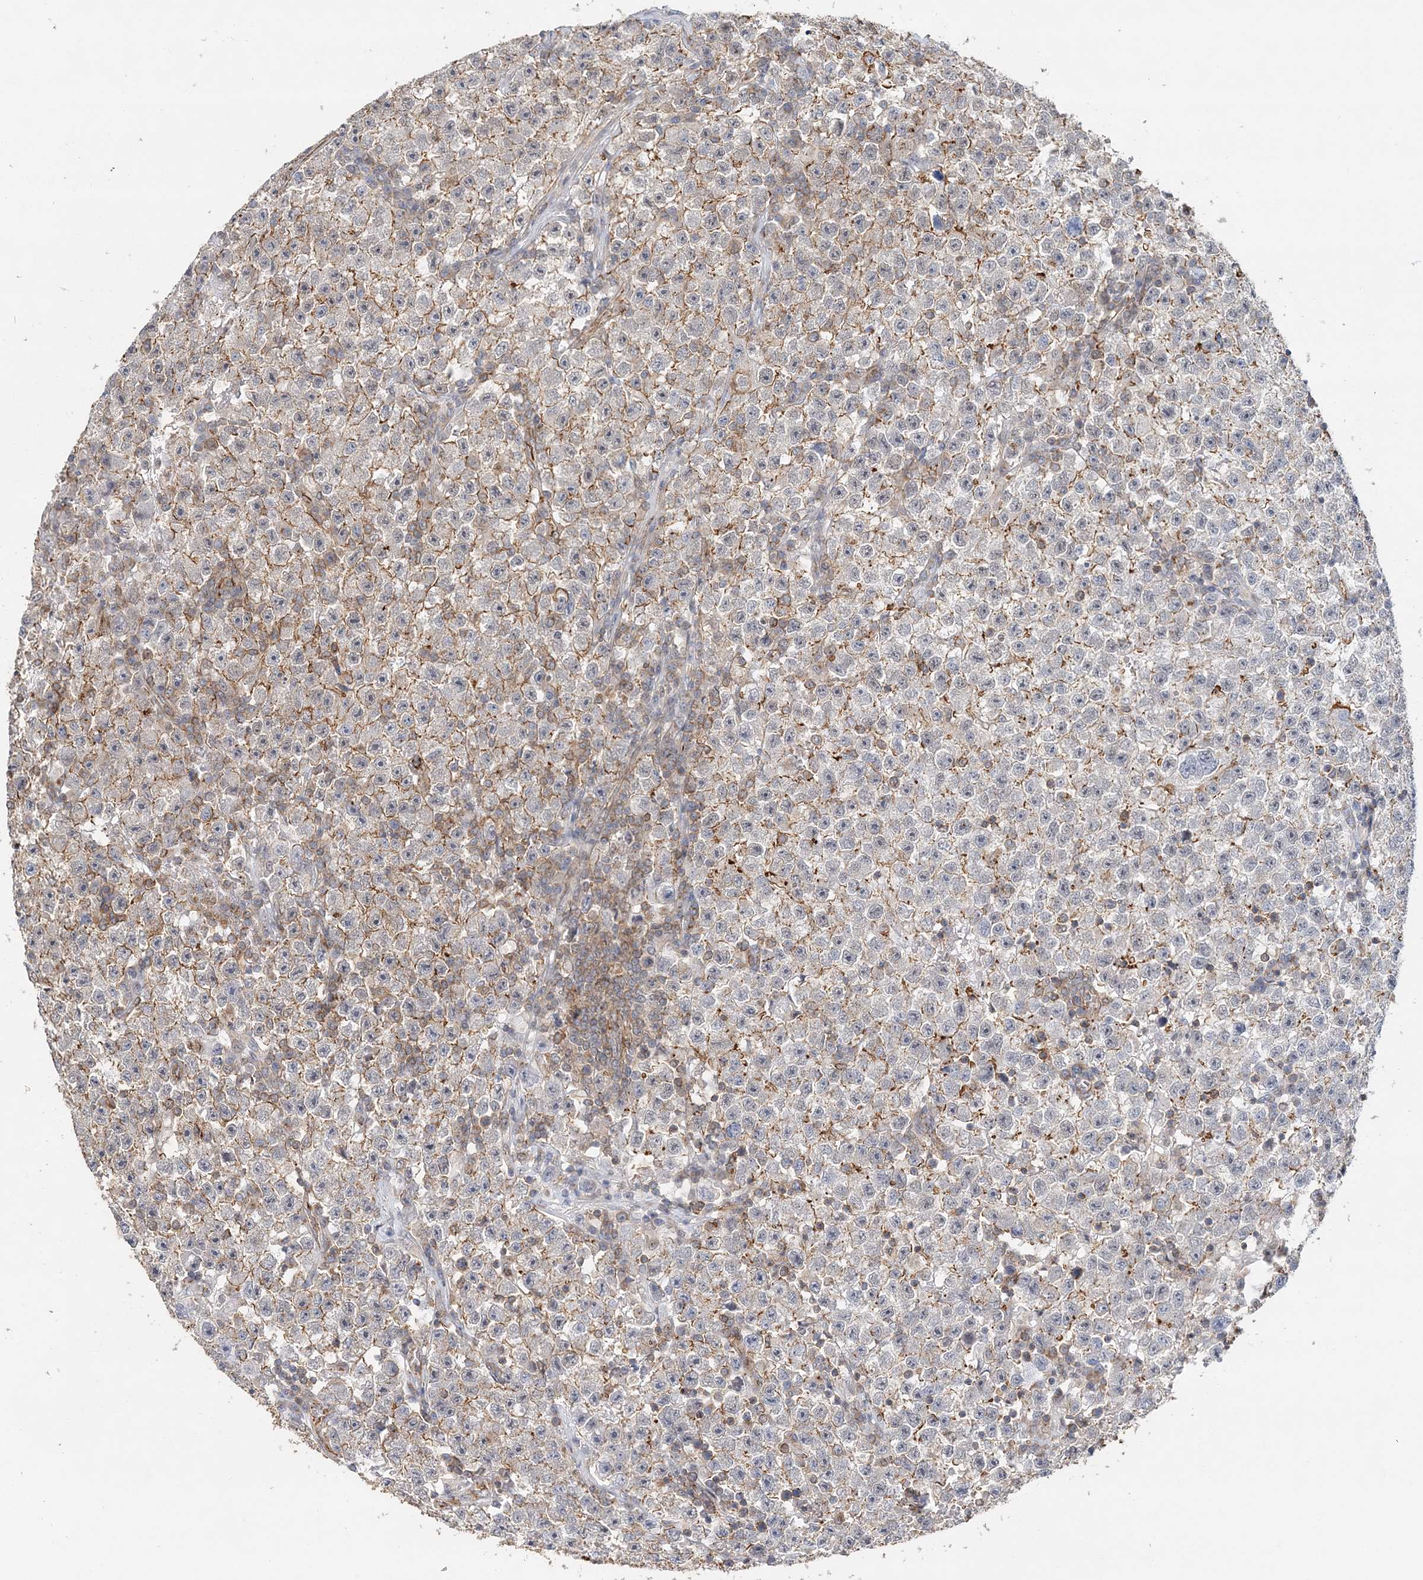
{"staining": {"intensity": "moderate", "quantity": "25%-75%", "location": "cytoplasmic/membranous"}, "tissue": "testis cancer", "cell_type": "Tumor cells", "image_type": "cancer", "snomed": [{"axis": "morphology", "description": "Seminoma, NOS"}, {"axis": "topography", "description": "Testis"}], "caption": "The photomicrograph reveals immunohistochemical staining of testis cancer. There is moderate cytoplasmic/membranous positivity is present in approximately 25%-75% of tumor cells. (DAB = brown stain, brightfield microscopy at high magnification).", "gene": "MAT2B", "patient": {"sex": "male", "age": 22}}